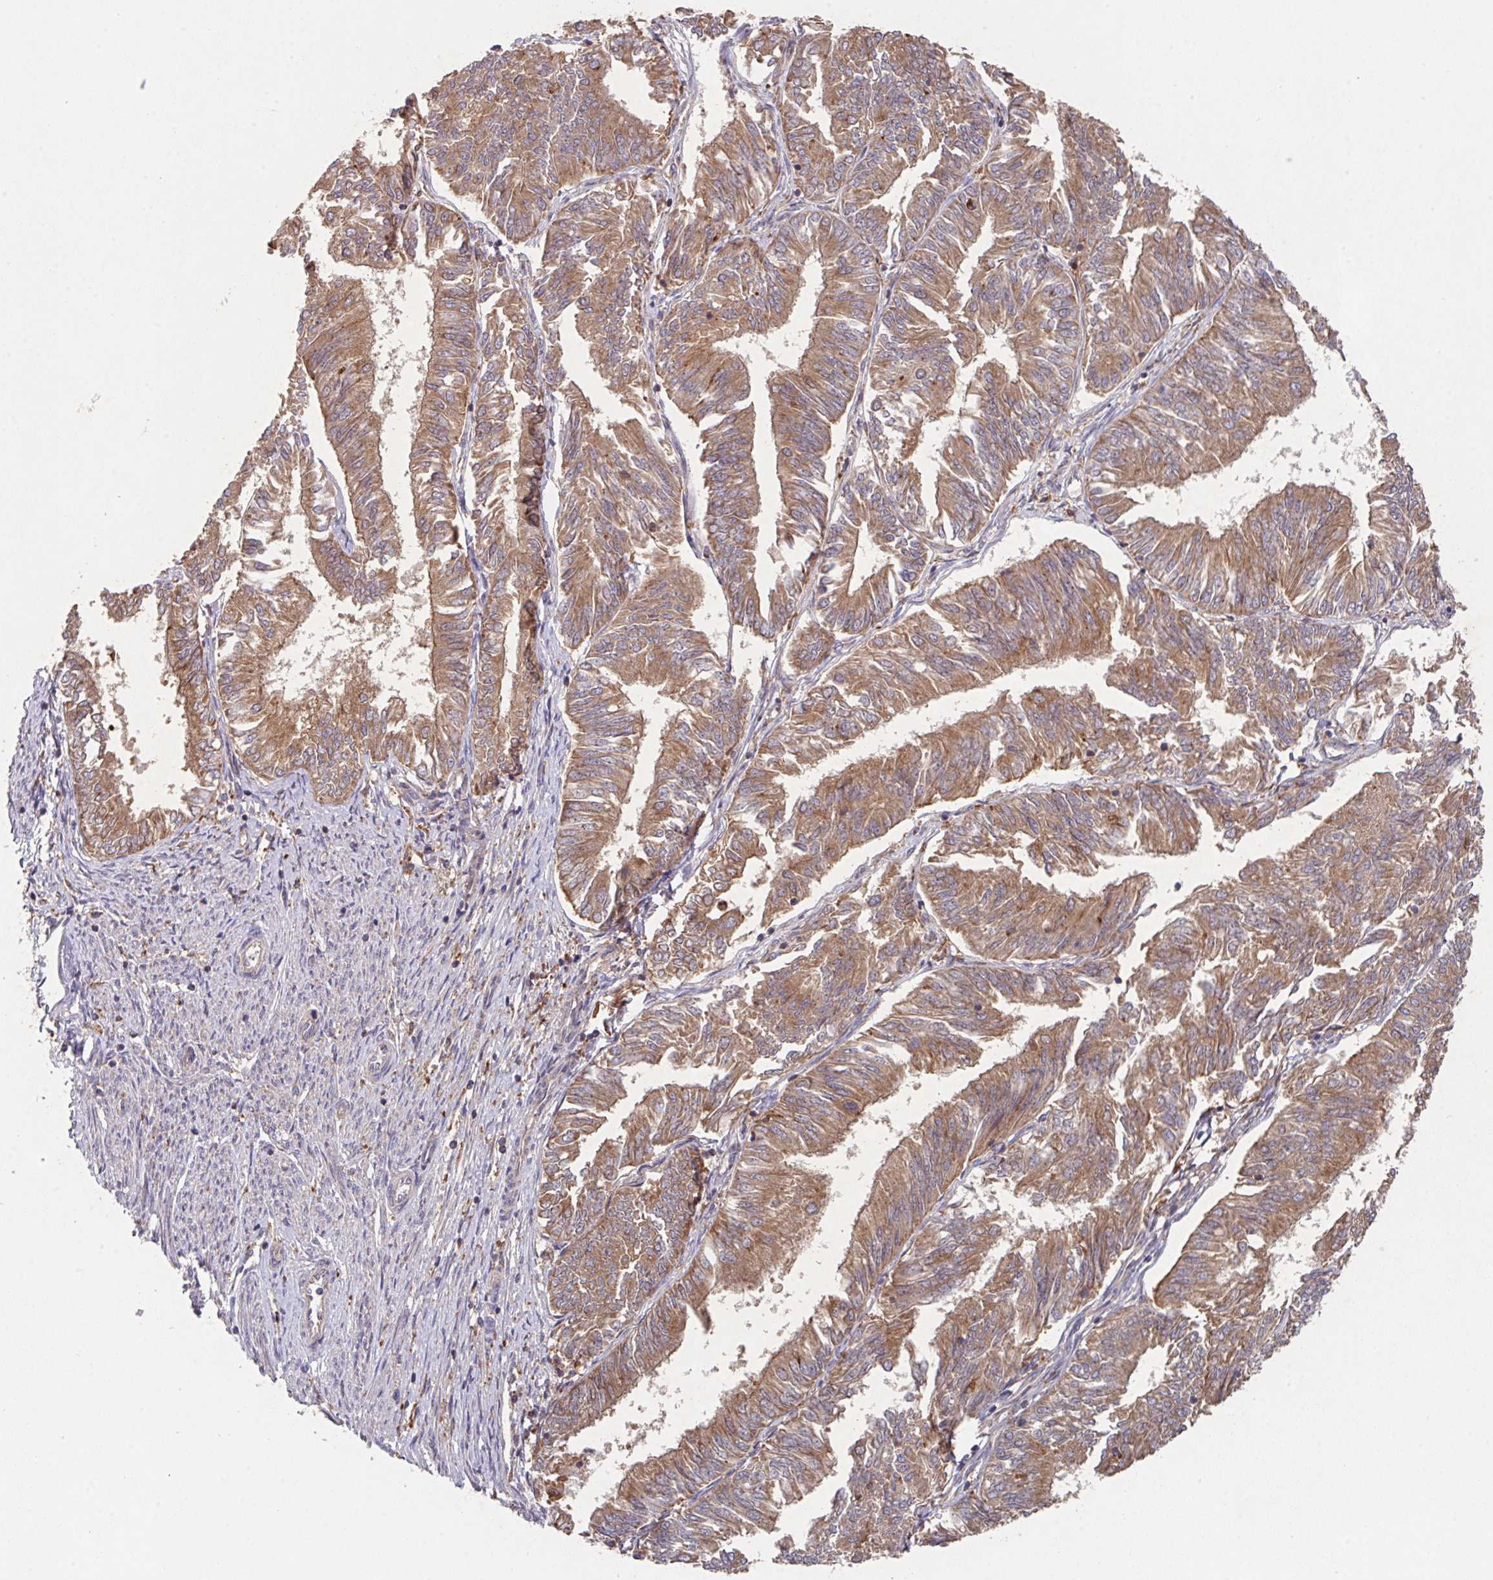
{"staining": {"intensity": "moderate", "quantity": ">75%", "location": "cytoplasmic/membranous"}, "tissue": "endometrial cancer", "cell_type": "Tumor cells", "image_type": "cancer", "snomed": [{"axis": "morphology", "description": "Adenocarcinoma, NOS"}, {"axis": "topography", "description": "Endometrium"}], "caption": "A high-resolution photomicrograph shows IHC staining of endometrial cancer (adenocarcinoma), which exhibits moderate cytoplasmic/membranous positivity in about >75% of tumor cells.", "gene": "TRIM14", "patient": {"sex": "female", "age": 58}}